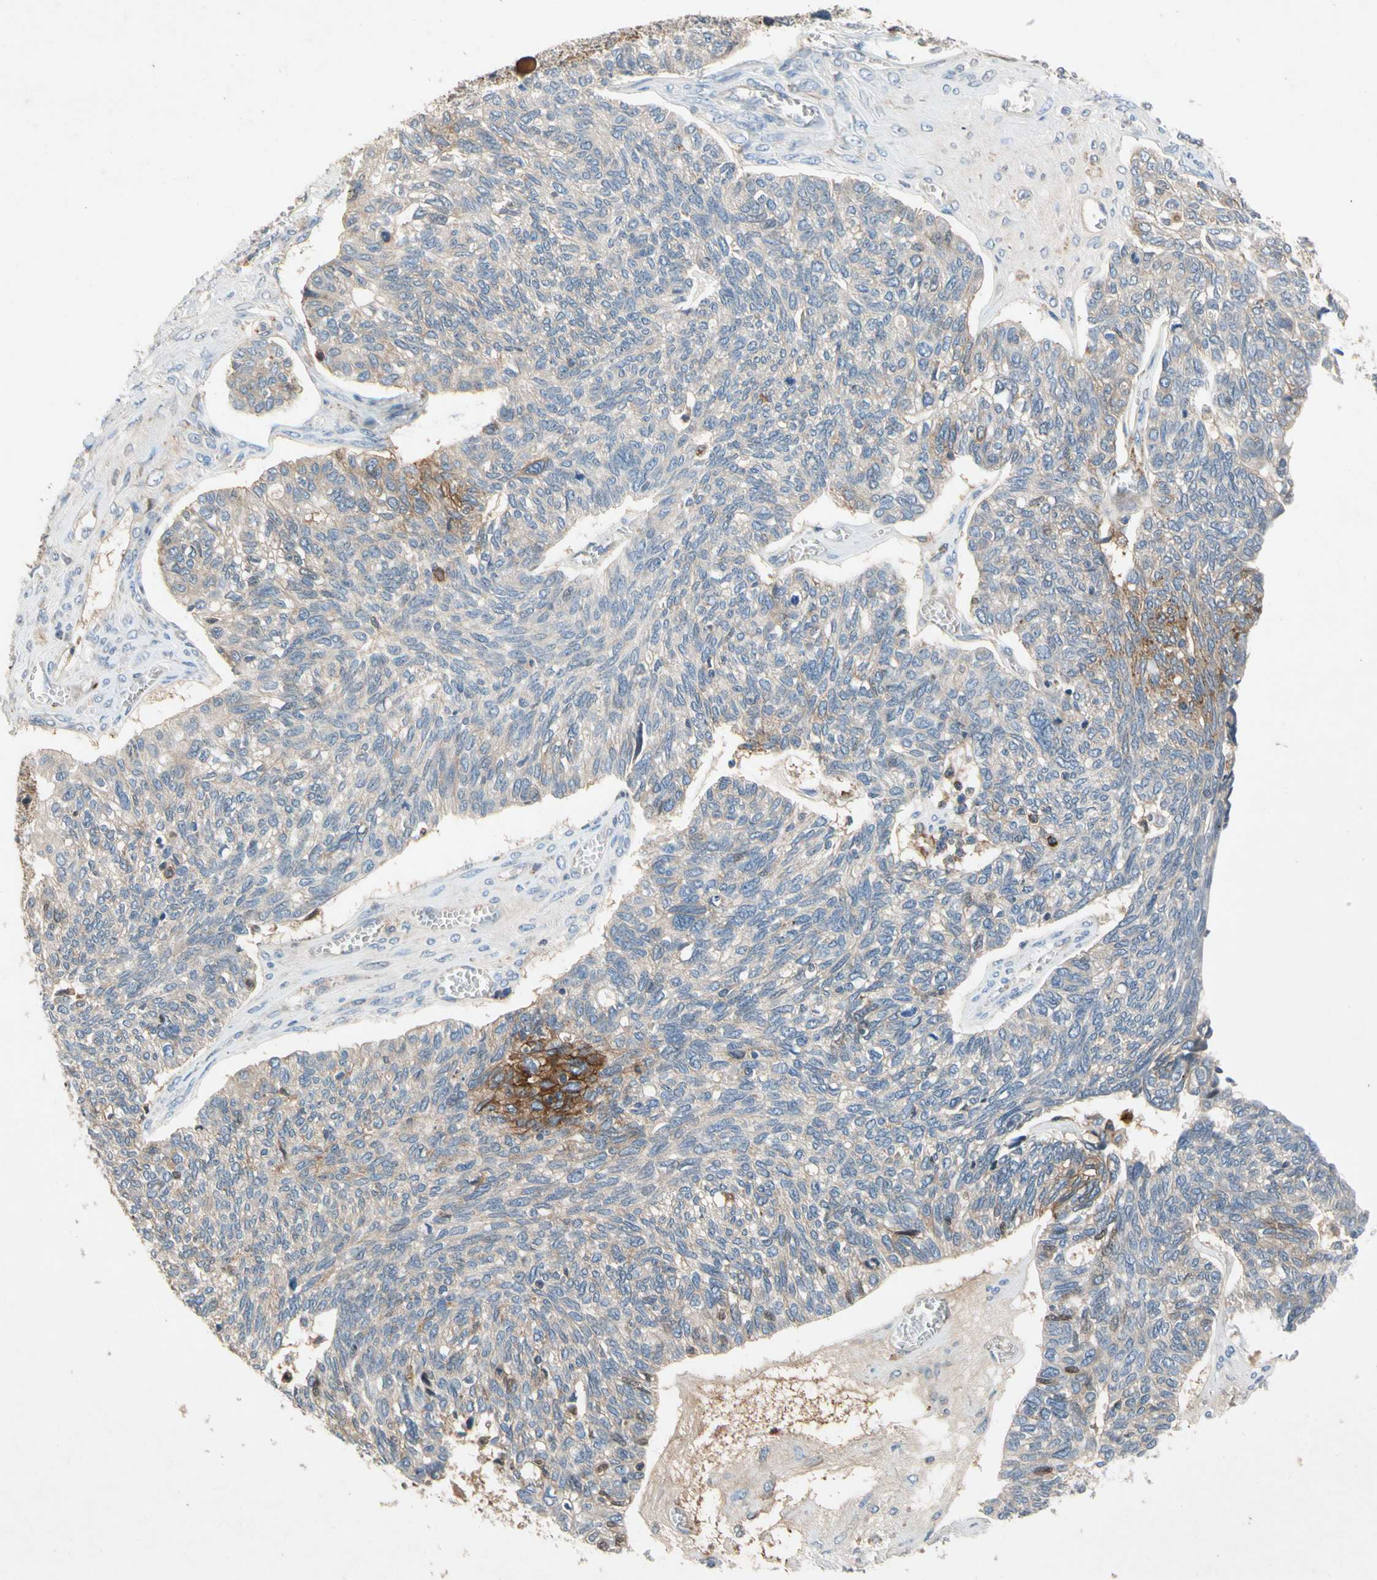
{"staining": {"intensity": "weak", "quantity": "<25%", "location": "cytoplasmic/membranous"}, "tissue": "ovarian cancer", "cell_type": "Tumor cells", "image_type": "cancer", "snomed": [{"axis": "morphology", "description": "Cystadenocarcinoma, serous, NOS"}, {"axis": "topography", "description": "Ovary"}], "caption": "Ovarian cancer was stained to show a protein in brown. There is no significant expression in tumor cells.", "gene": "NDFIP2", "patient": {"sex": "female", "age": 79}}